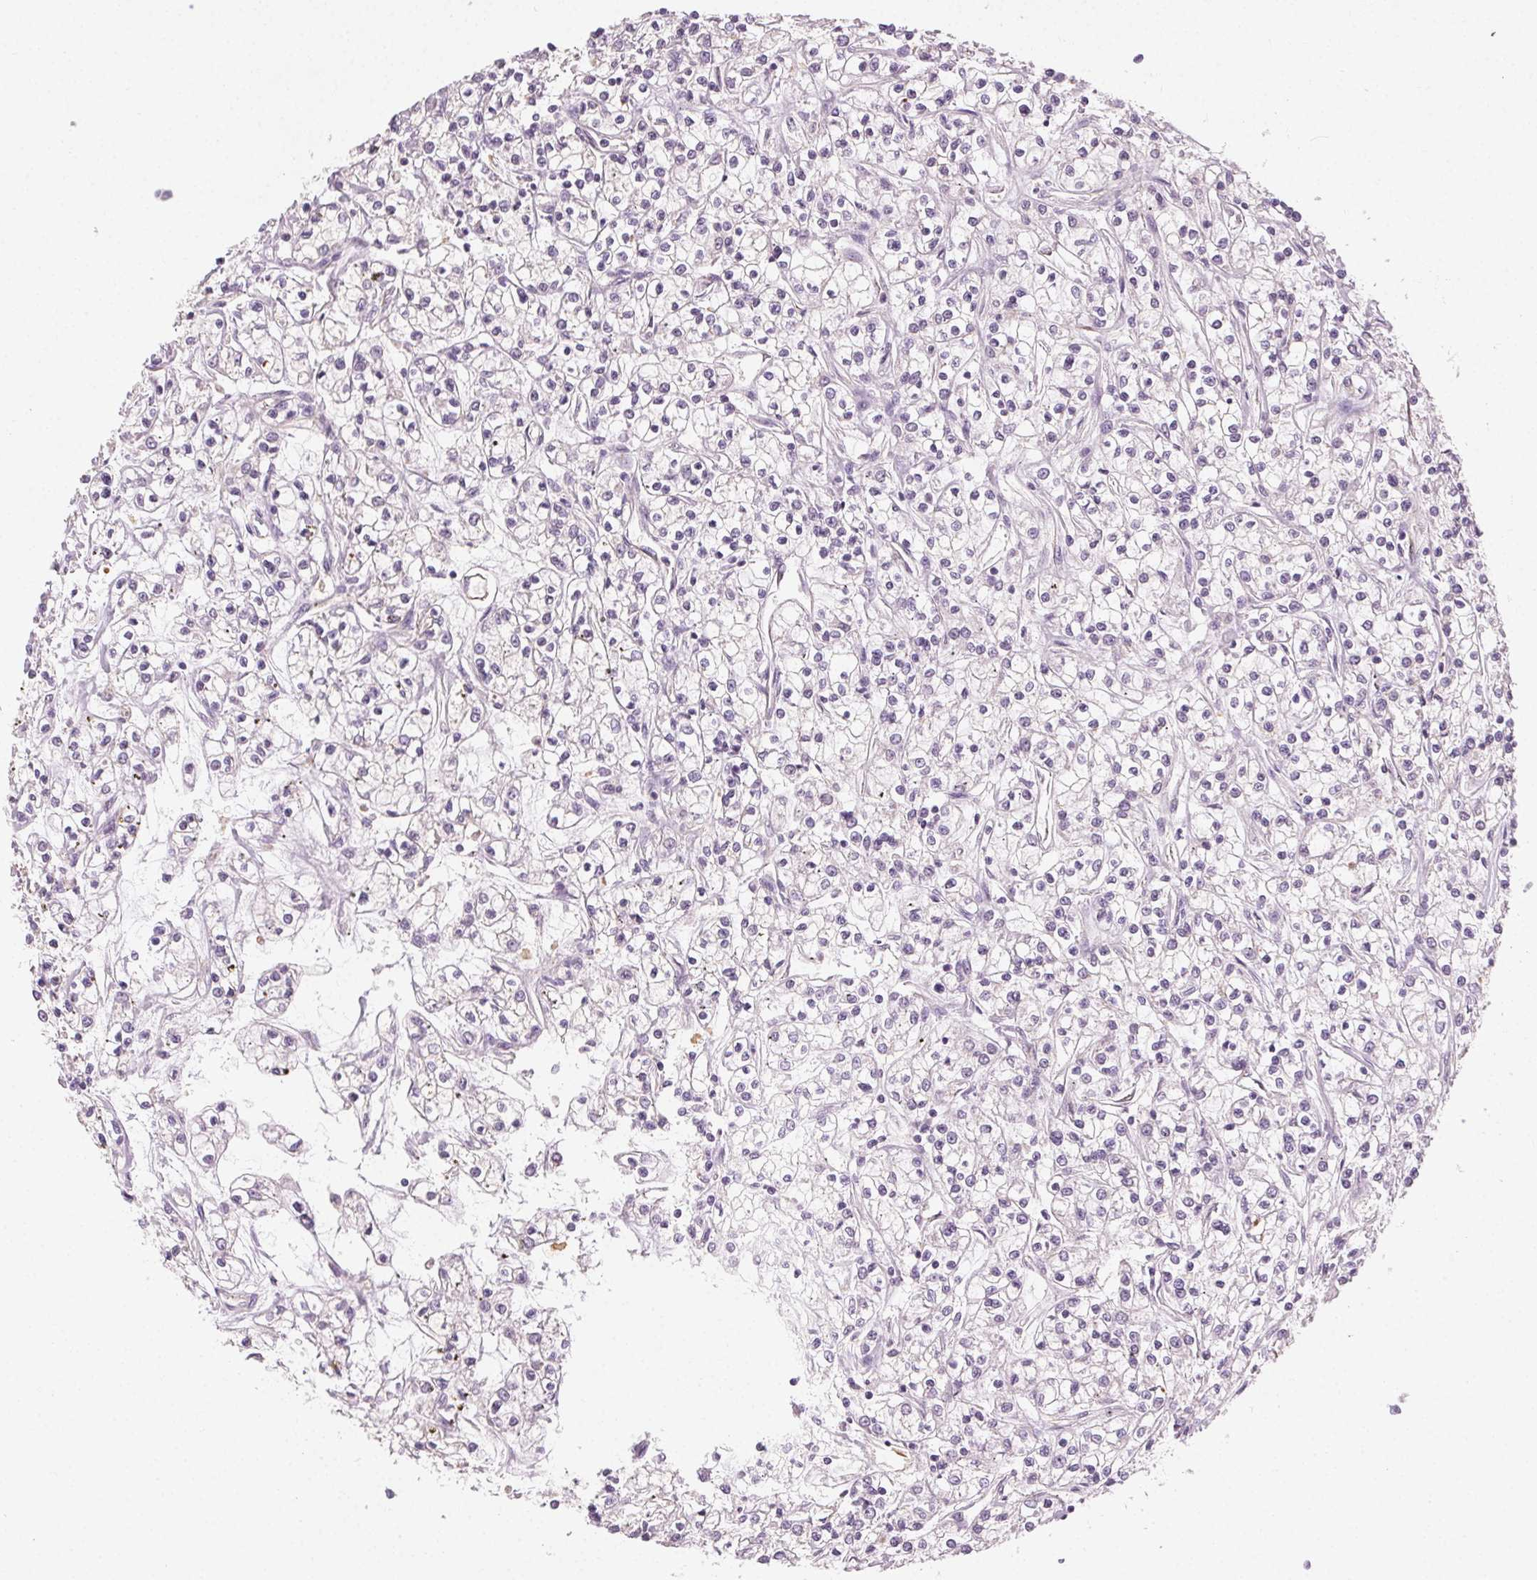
{"staining": {"intensity": "negative", "quantity": "none", "location": "none"}, "tissue": "renal cancer", "cell_type": "Tumor cells", "image_type": "cancer", "snomed": [{"axis": "morphology", "description": "Adenocarcinoma, NOS"}, {"axis": "topography", "description": "Kidney"}], "caption": "Tumor cells show no significant protein expression in renal cancer.", "gene": "CLTRN", "patient": {"sex": "female", "age": 59}}